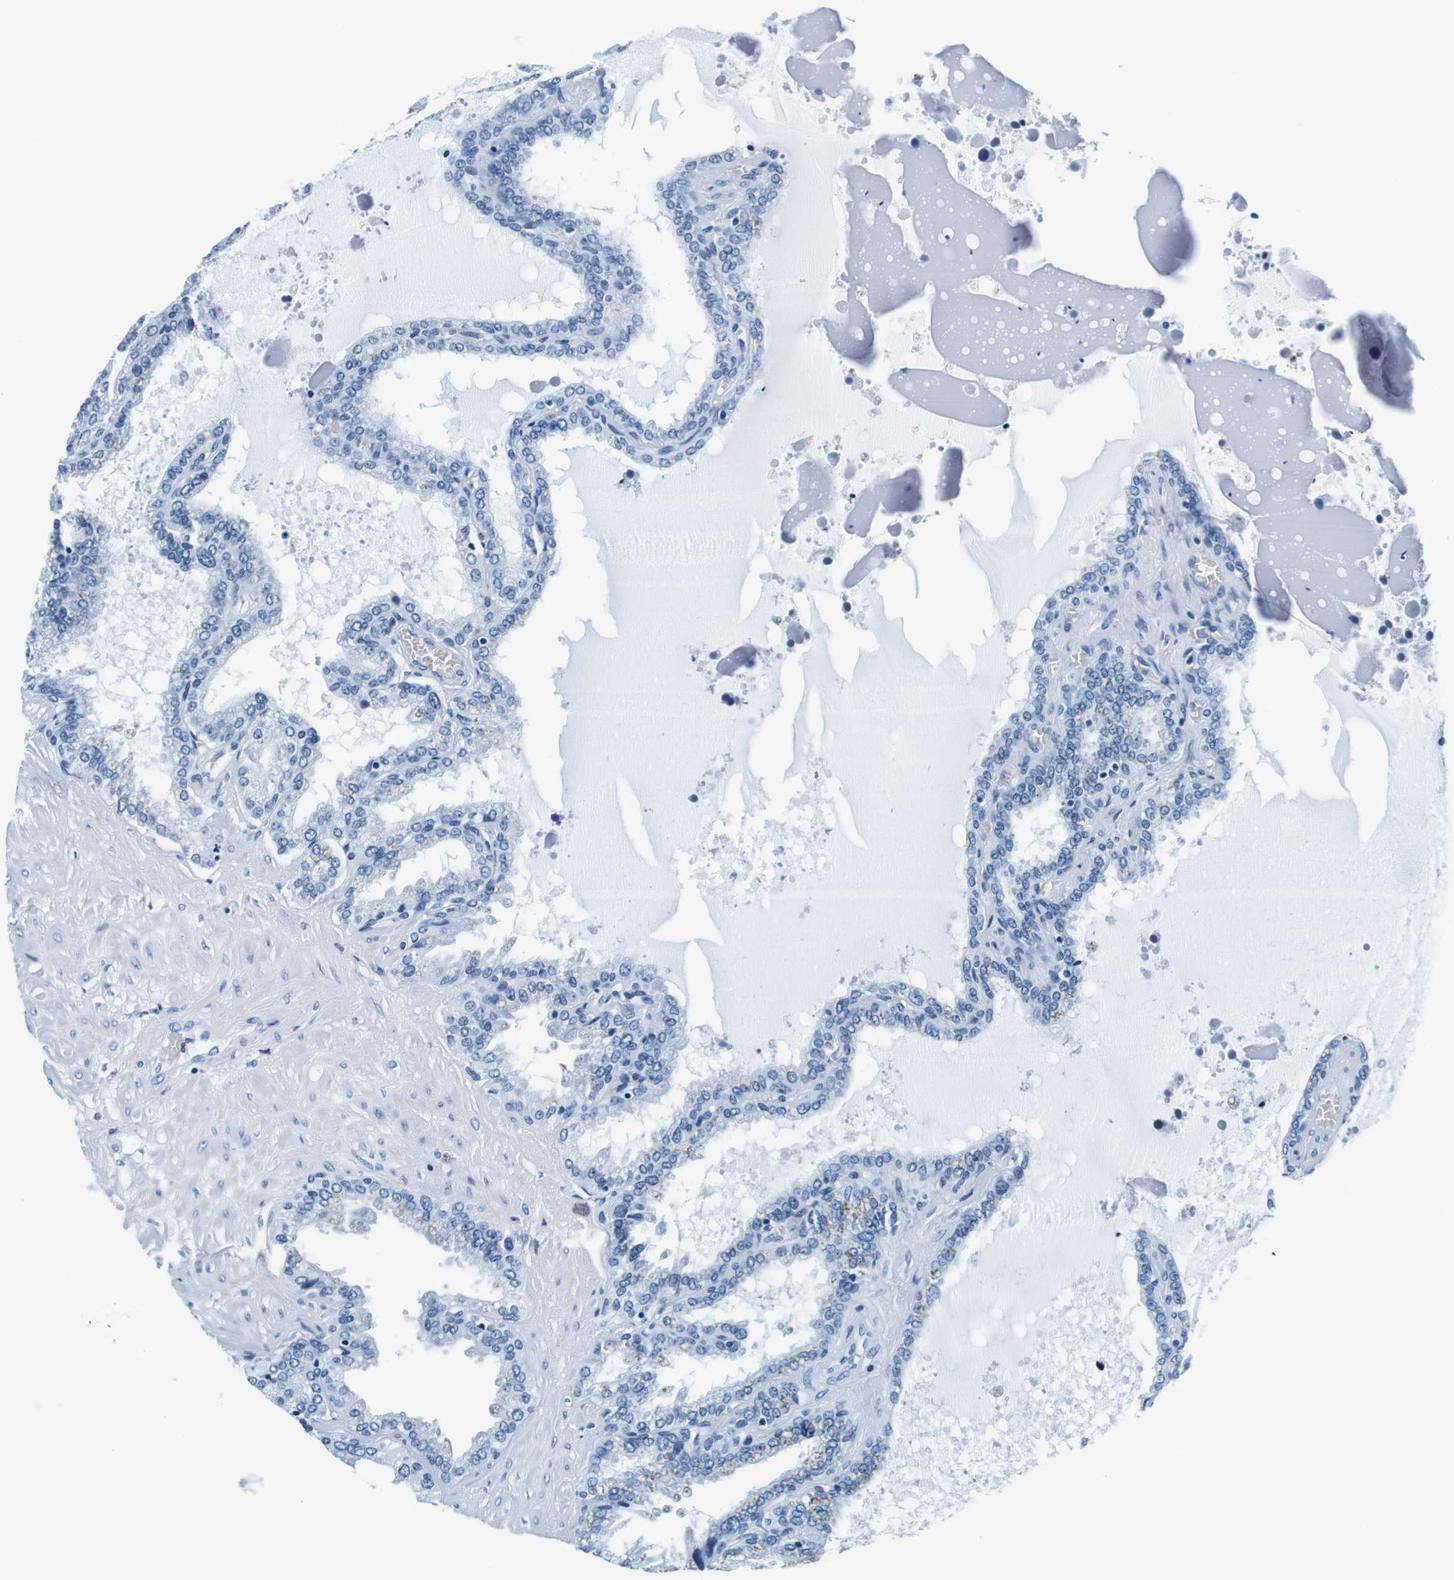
{"staining": {"intensity": "weak", "quantity": "<25%", "location": "cytoplasmic/membranous"}, "tissue": "seminal vesicle", "cell_type": "Glandular cells", "image_type": "normal", "snomed": [{"axis": "morphology", "description": "Normal tissue, NOS"}, {"axis": "topography", "description": "Seminal veicle"}], "caption": "IHC photomicrograph of normal seminal vesicle: human seminal vesicle stained with DAB (3,3'-diaminobenzidine) reveals no significant protein staining in glandular cells.", "gene": "ELANE", "patient": {"sex": "male", "age": 46}}